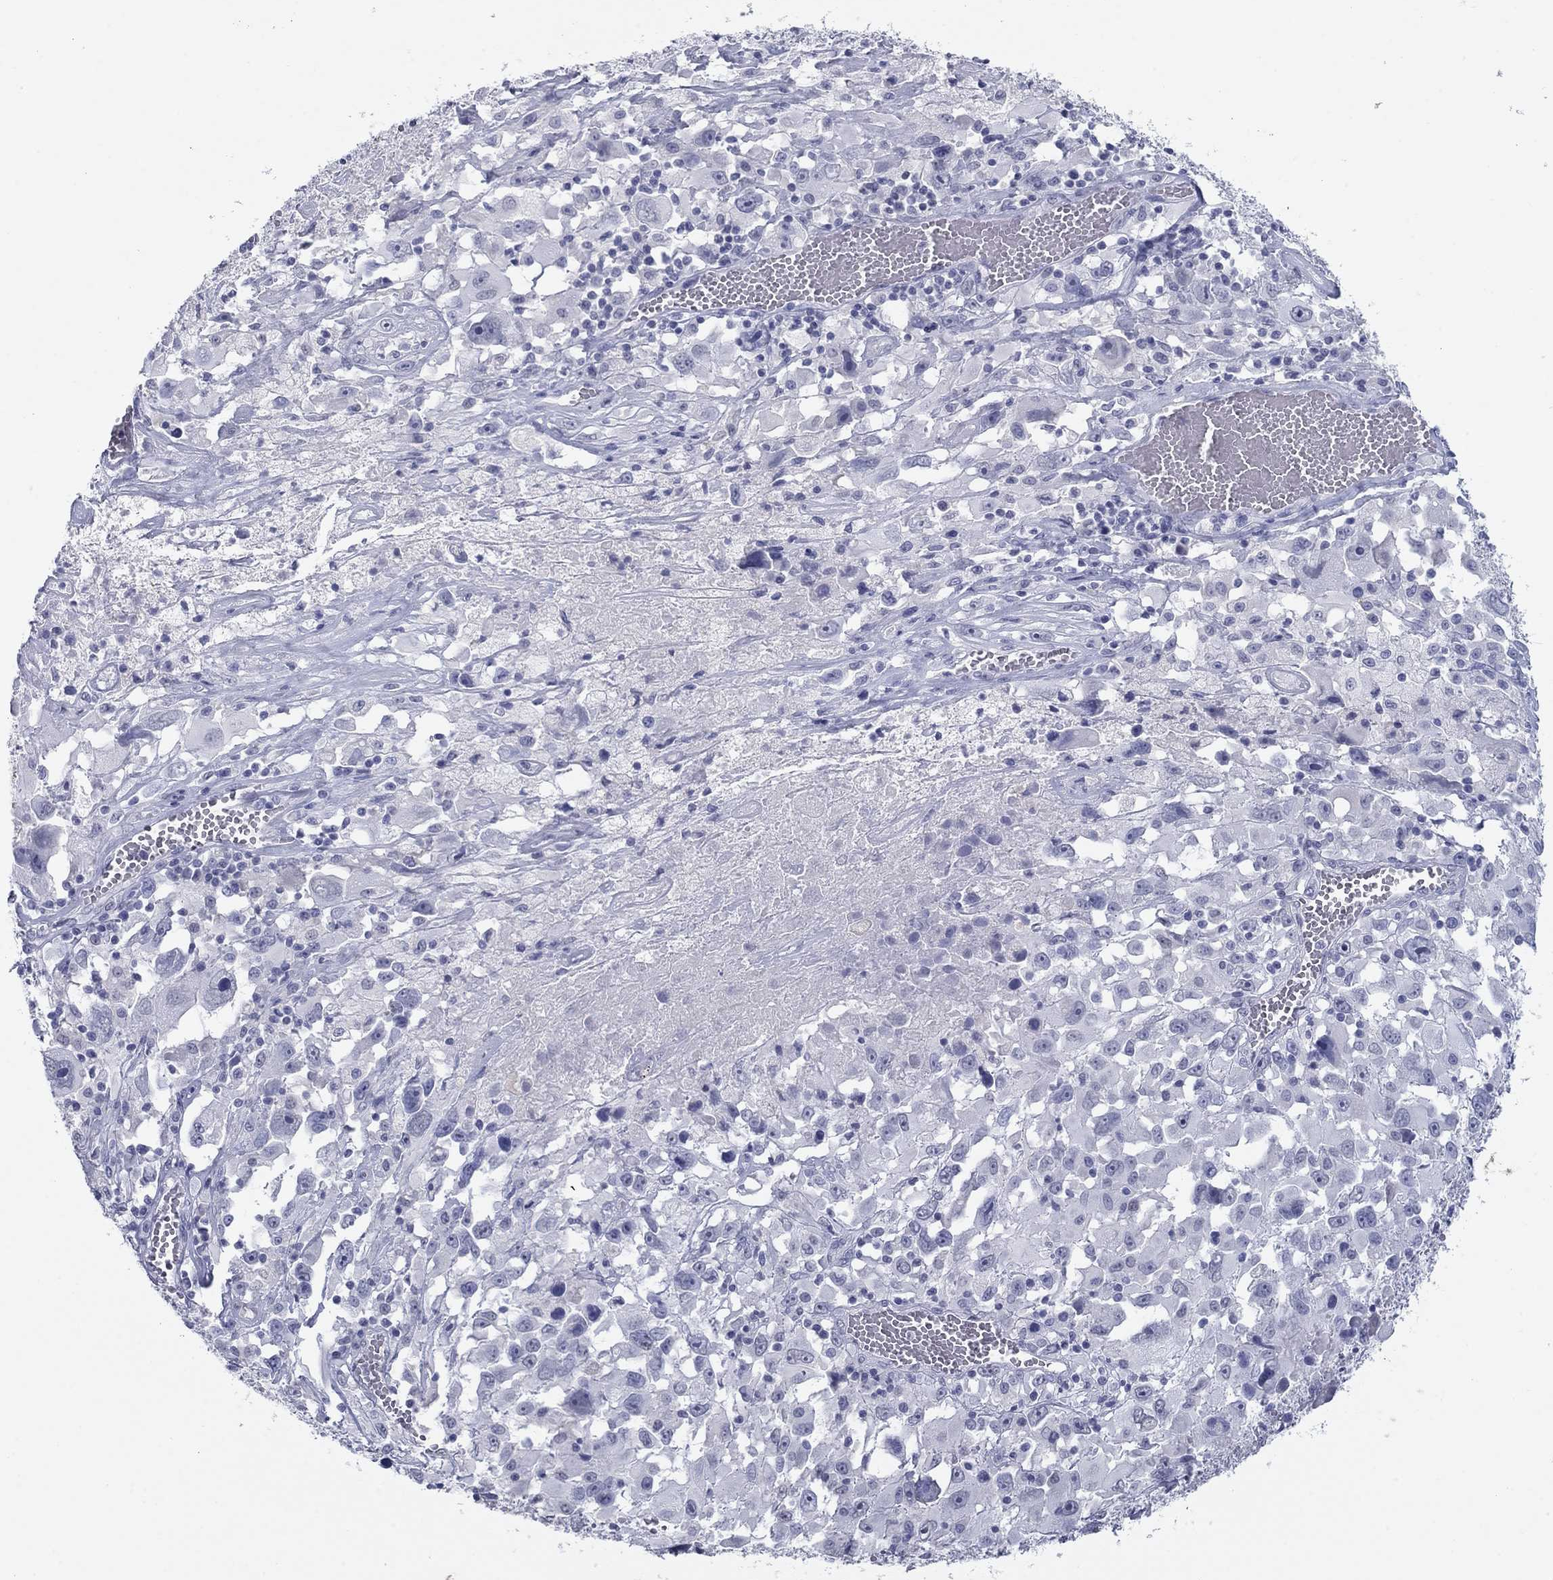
{"staining": {"intensity": "negative", "quantity": "none", "location": "none"}, "tissue": "melanoma", "cell_type": "Tumor cells", "image_type": "cancer", "snomed": [{"axis": "morphology", "description": "Malignant melanoma, Metastatic site"}, {"axis": "topography", "description": "Soft tissue"}], "caption": "Human melanoma stained for a protein using IHC exhibits no expression in tumor cells.", "gene": "KRT75", "patient": {"sex": "male", "age": 50}}